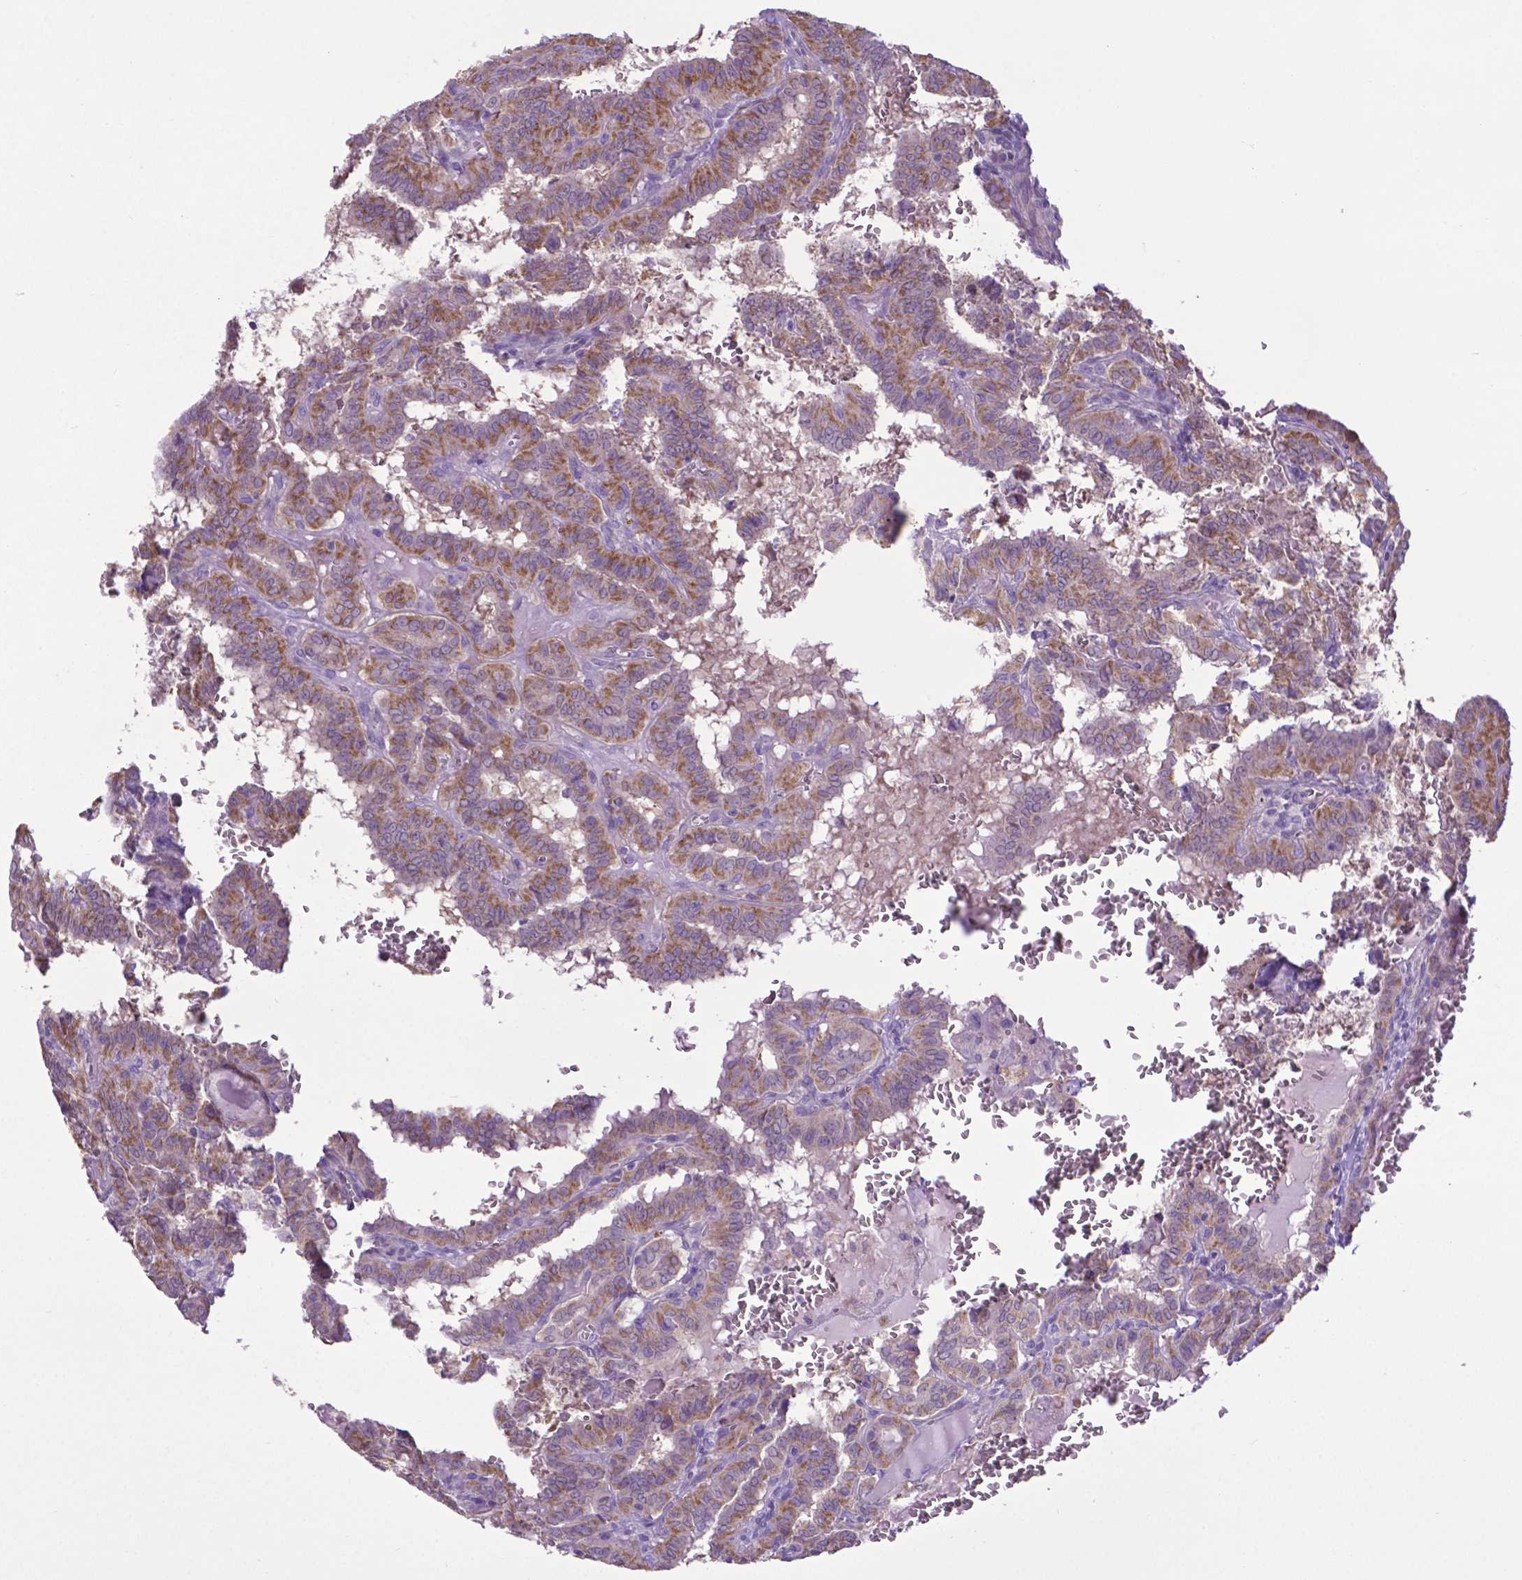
{"staining": {"intensity": "moderate", "quantity": "25%-75%", "location": "cytoplasmic/membranous"}, "tissue": "thyroid cancer", "cell_type": "Tumor cells", "image_type": "cancer", "snomed": [{"axis": "morphology", "description": "Papillary adenocarcinoma, NOS"}, {"axis": "topography", "description": "Thyroid gland"}], "caption": "Thyroid papillary adenocarcinoma stained for a protein exhibits moderate cytoplasmic/membranous positivity in tumor cells. The protein is stained brown, and the nuclei are stained in blue (DAB (3,3'-diaminobenzidine) IHC with brightfield microscopy, high magnification).", "gene": "ADRA2B", "patient": {"sex": "female", "age": 21}}